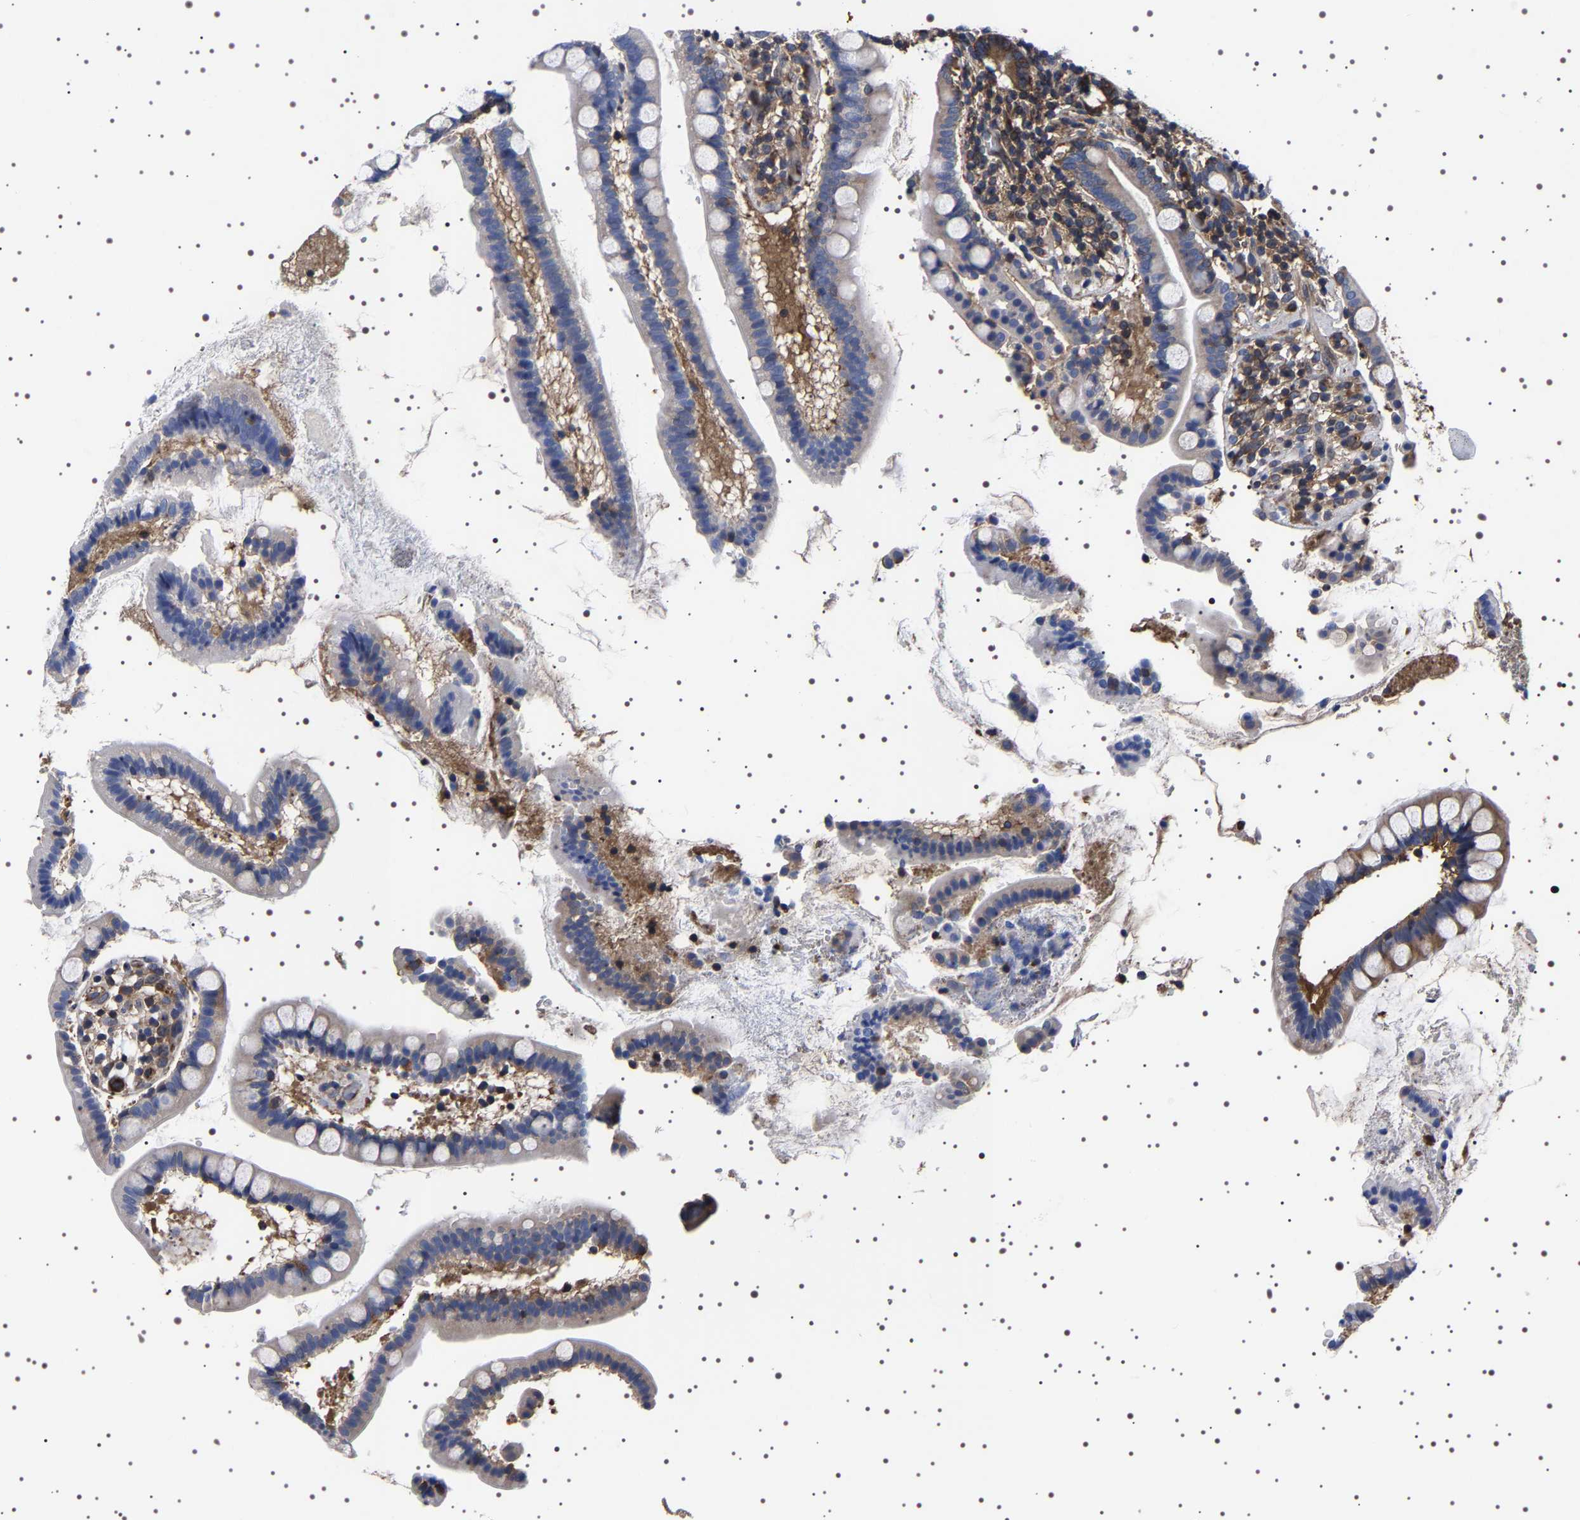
{"staining": {"intensity": "strong", "quantity": "25%-75%", "location": "cytoplasmic/membranous"}, "tissue": "small intestine", "cell_type": "Glandular cells", "image_type": "normal", "snomed": [{"axis": "morphology", "description": "Normal tissue, NOS"}, {"axis": "topography", "description": "Small intestine"}], "caption": "Brown immunohistochemical staining in benign human small intestine reveals strong cytoplasmic/membranous expression in approximately 25%-75% of glandular cells. The staining was performed using DAB to visualize the protein expression in brown, while the nuclei were stained in blue with hematoxylin (Magnification: 20x).", "gene": "DARS1", "patient": {"sex": "female", "age": 84}}